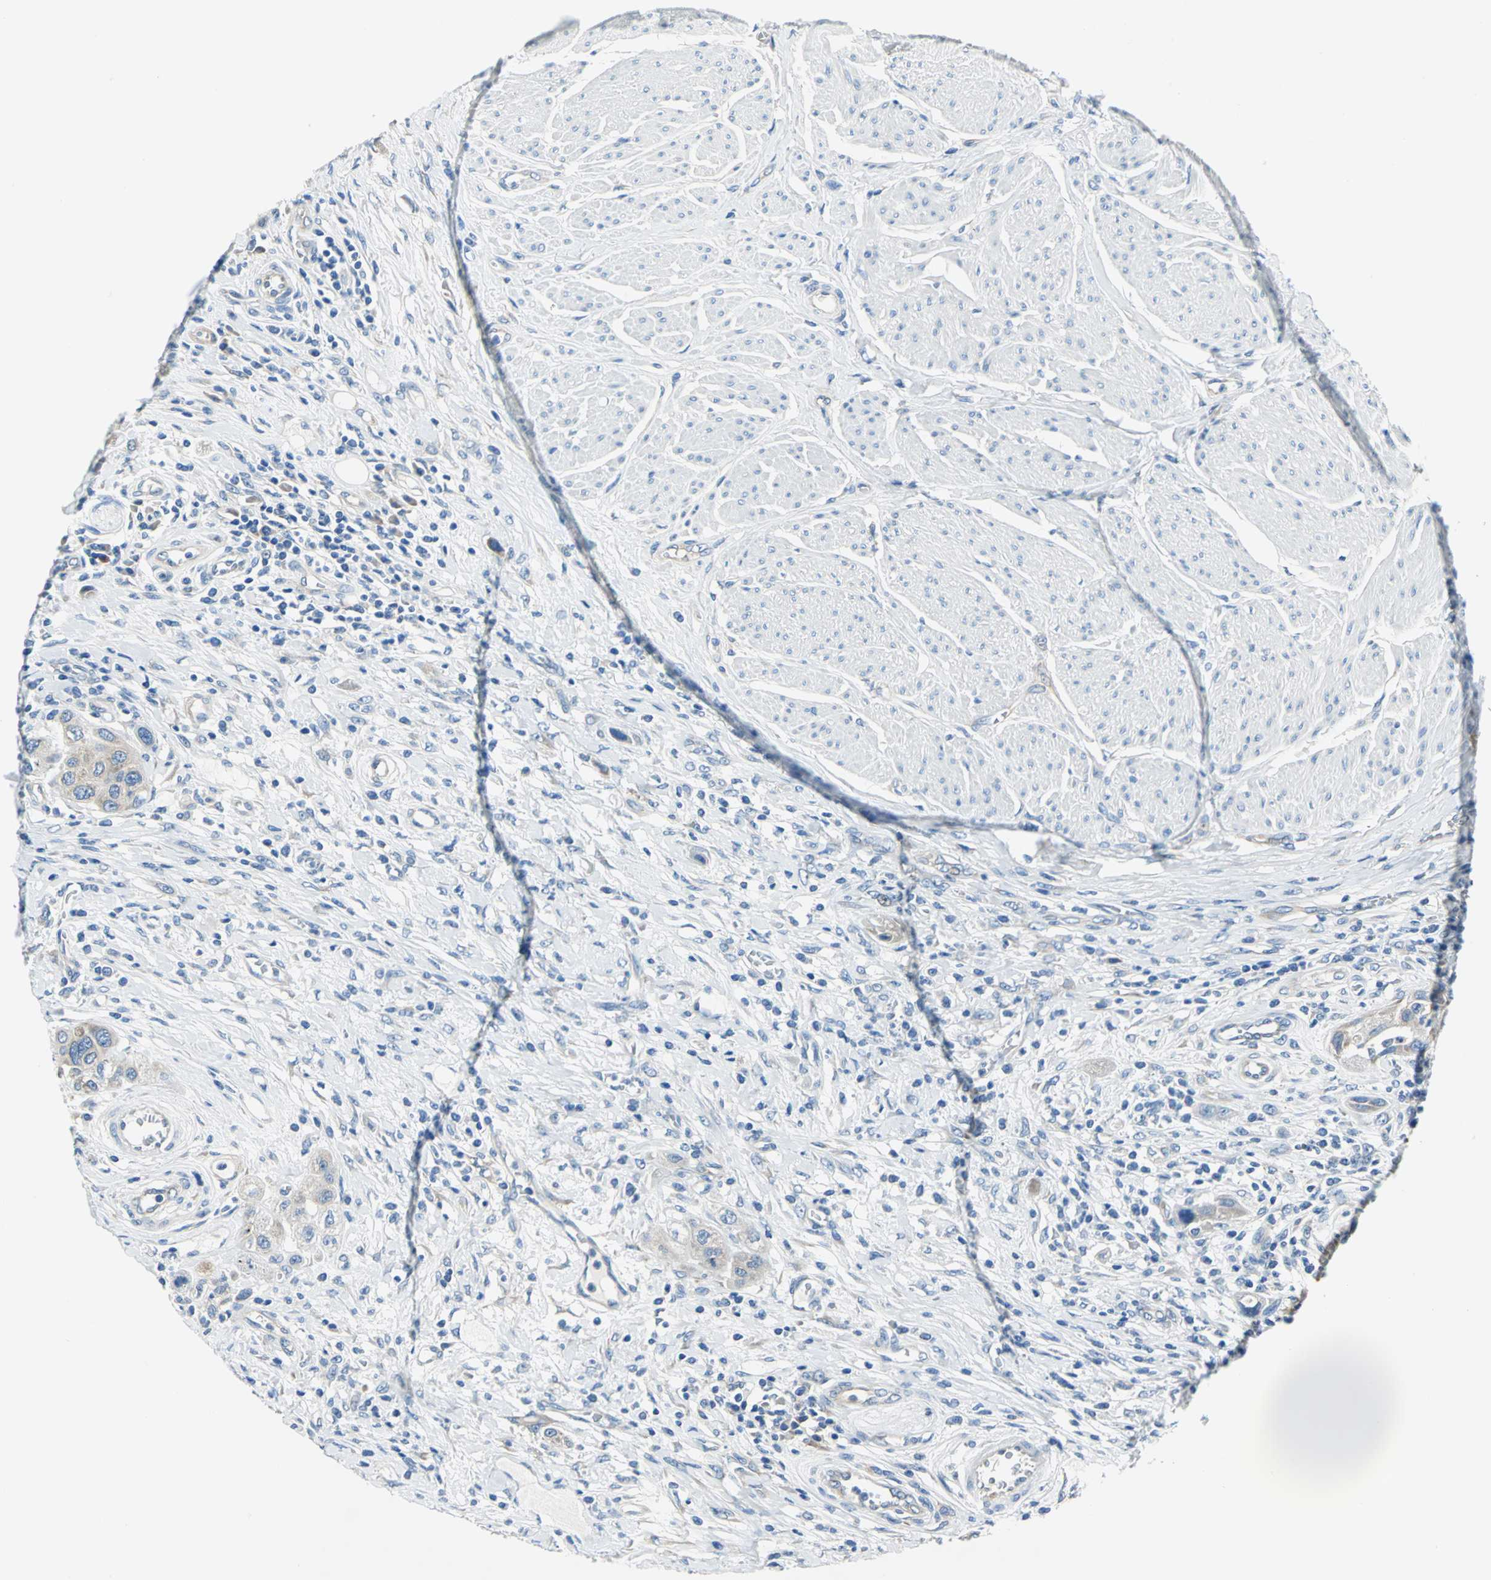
{"staining": {"intensity": "weak", "quantity": "25%-75%", "location": "cytoplasmic/membranous"}, "tissue": "urothelial cancer", "cell_type": "Tumor cells", "image_type": "cancer", "snomed": [{"axis": "morphology", "description": "Urothelial carcinoma, High grade"}, {"axis": "topography", "description": "Urinary bladder"}], "caption": "This photomicrograph reveals urothelial cancer stained with immunohistochemistry (IHC) to label a protein in brown. The cytoplasmic/membranous of tumor cells show weak positivity for the protein. Nuclei are counter-stained blue.", "gene": "TRIM25", "patient": {"sex": "male", "age": 50}}